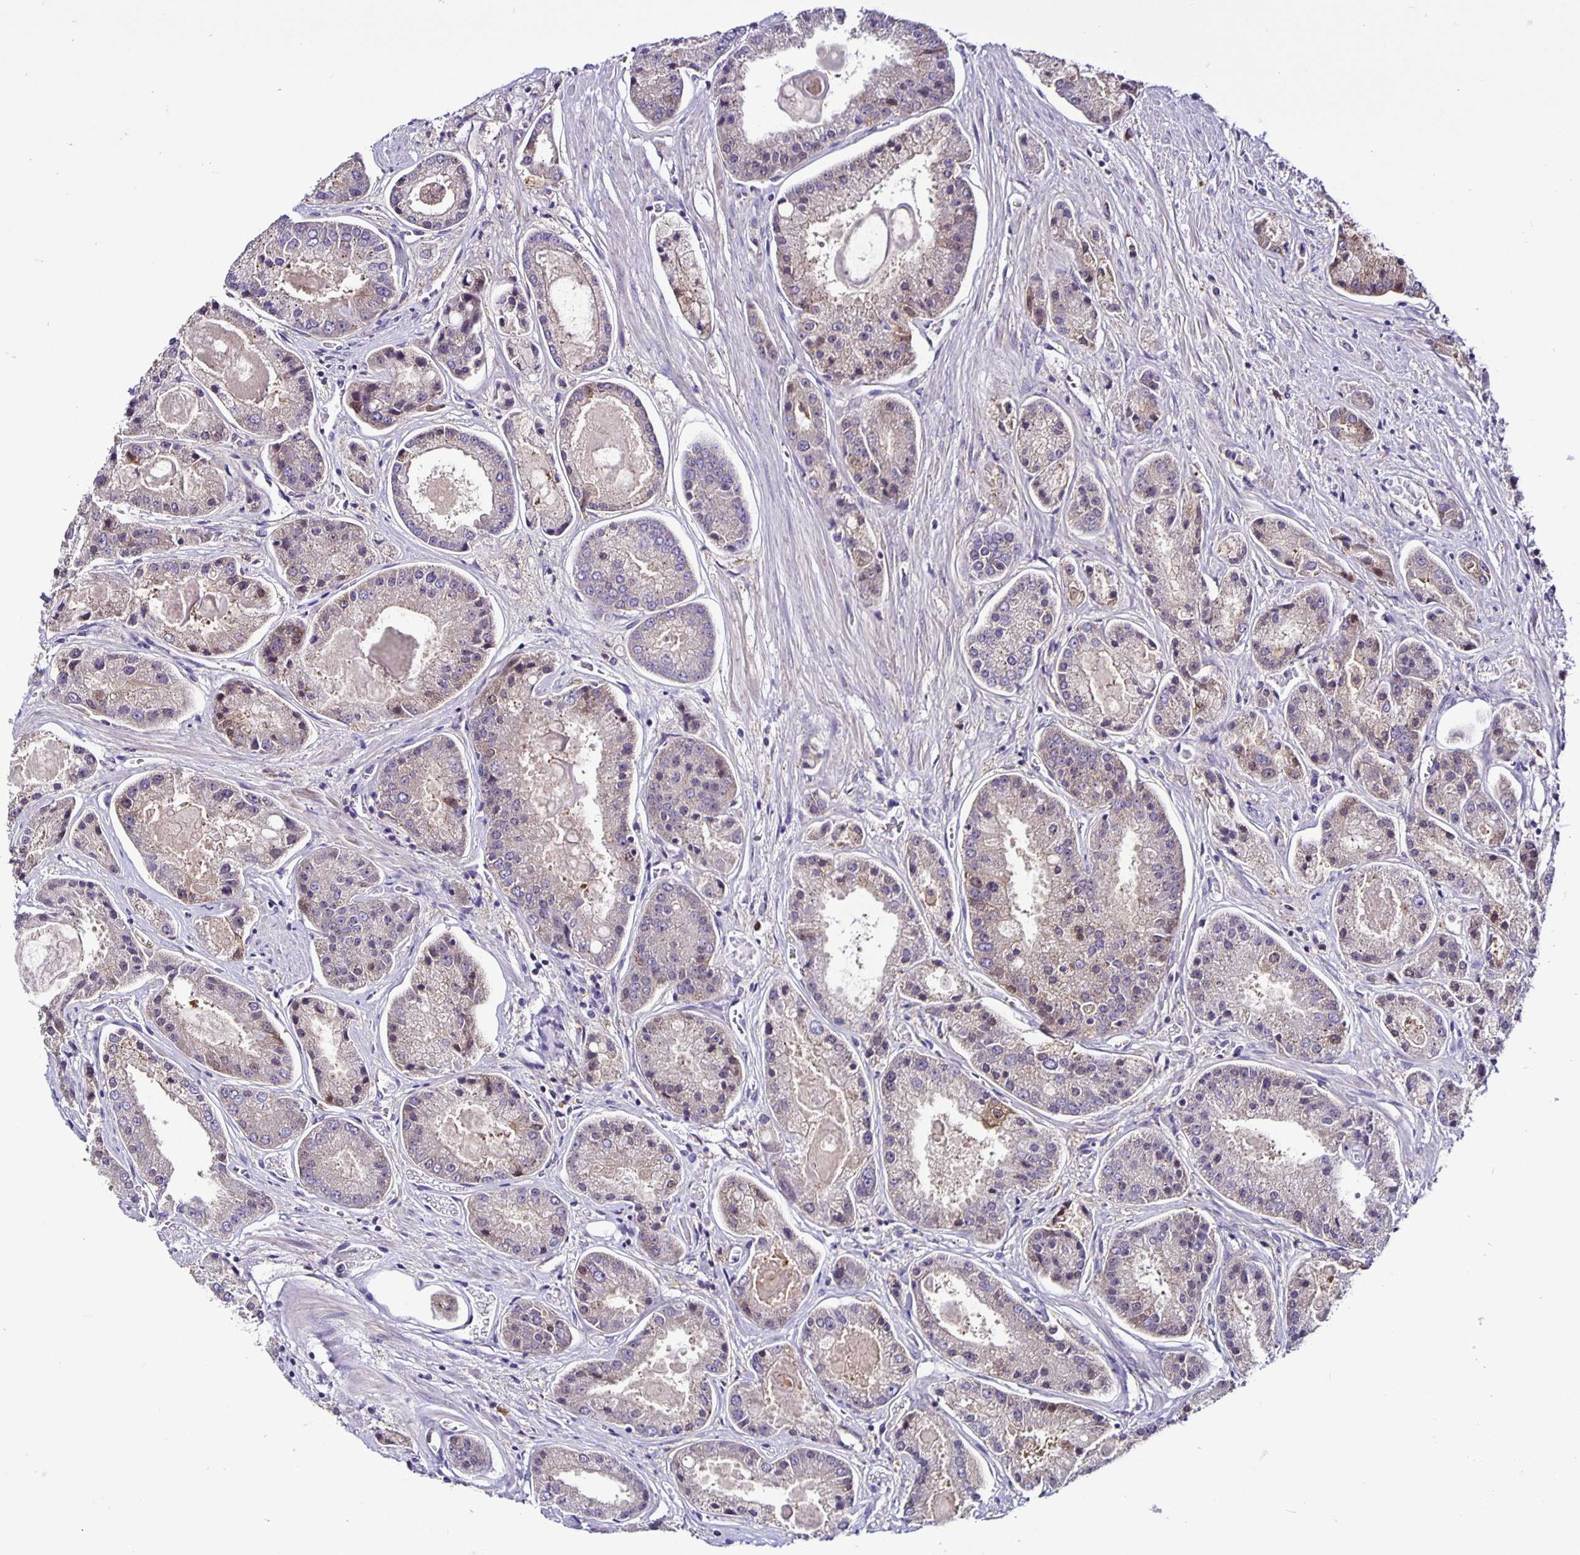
{"staining": {"intensity": "negative", "quantity": "none", "location": "none"}, "tissue": "prostate cancer", "cell_type": "Tumor cells", "image_type": "cancer", "snomed": [{"axis": "morphology", "description": "Adenocarcinoma, High grade"}, {"axis": "topography", "description": "Prostate"}], "caption": "IHC image of neoplastic tissue: high-grade adenocarcinoma (prostate) stained with DAB displays no significant protein expression in tumor cells.", "gene": "SNX5", "patient": {"sex": "male", "age": 67}}